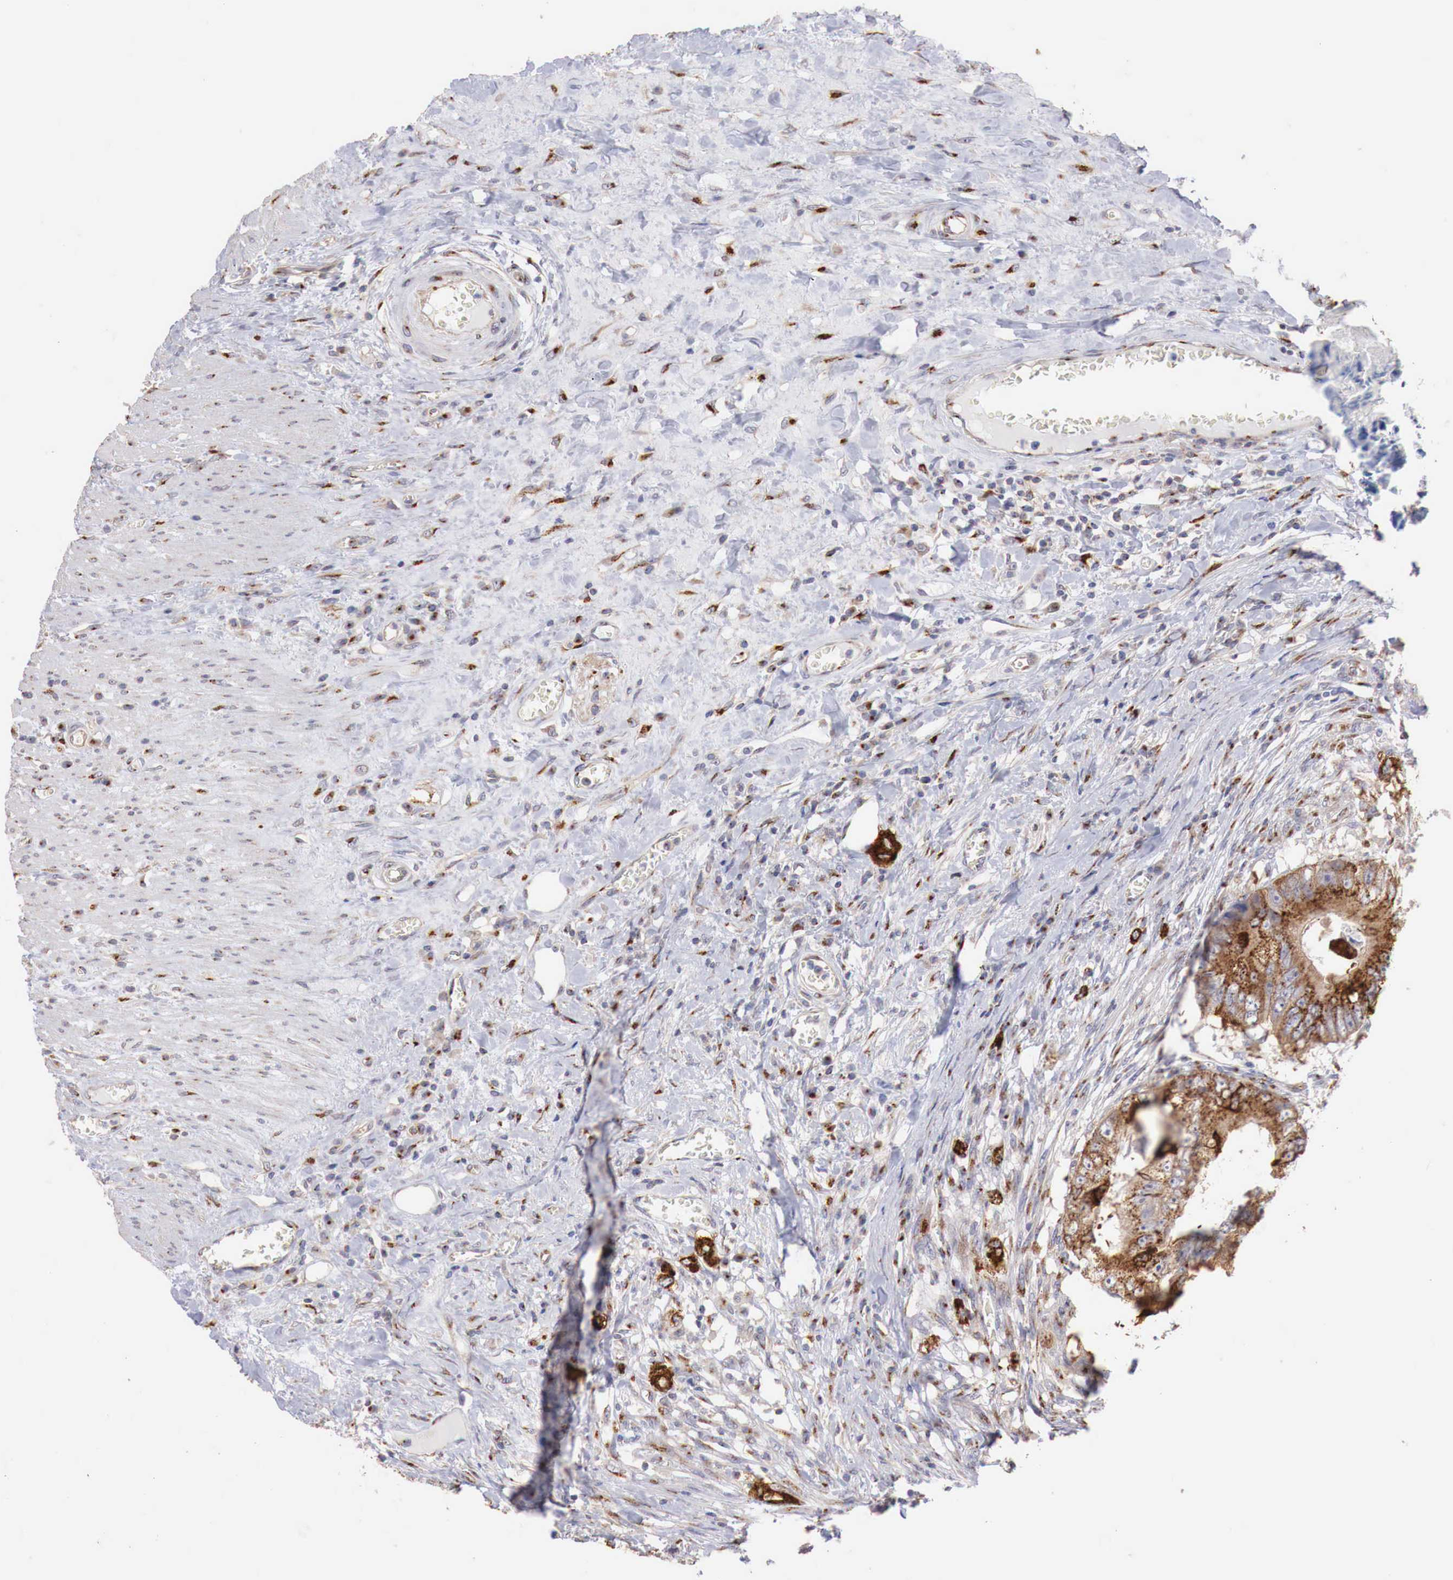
{"staining": {"intensity": "strong", "quantity": ">75%", "location": "cytoplasmic/membranous"}, "tissue": "colorectal cancer", "cell_type": "Tumor cells", "image_type": "cancer", "snomed": [{"axis": "morphology", "description": "Adenocarcinoma, NOS"}, {"axis": "topography", "description": "Rectum"}], "caption": "IHC photomicrograph of human colorectal adenocarcinoma stained for a protein (brown), which exhibits high levels of strong cytoplasmic/membranous positivity in approximately >75% of tumor cells.", "gene": "SYAP1", "patient": {"sex": "female", "age": 82}}